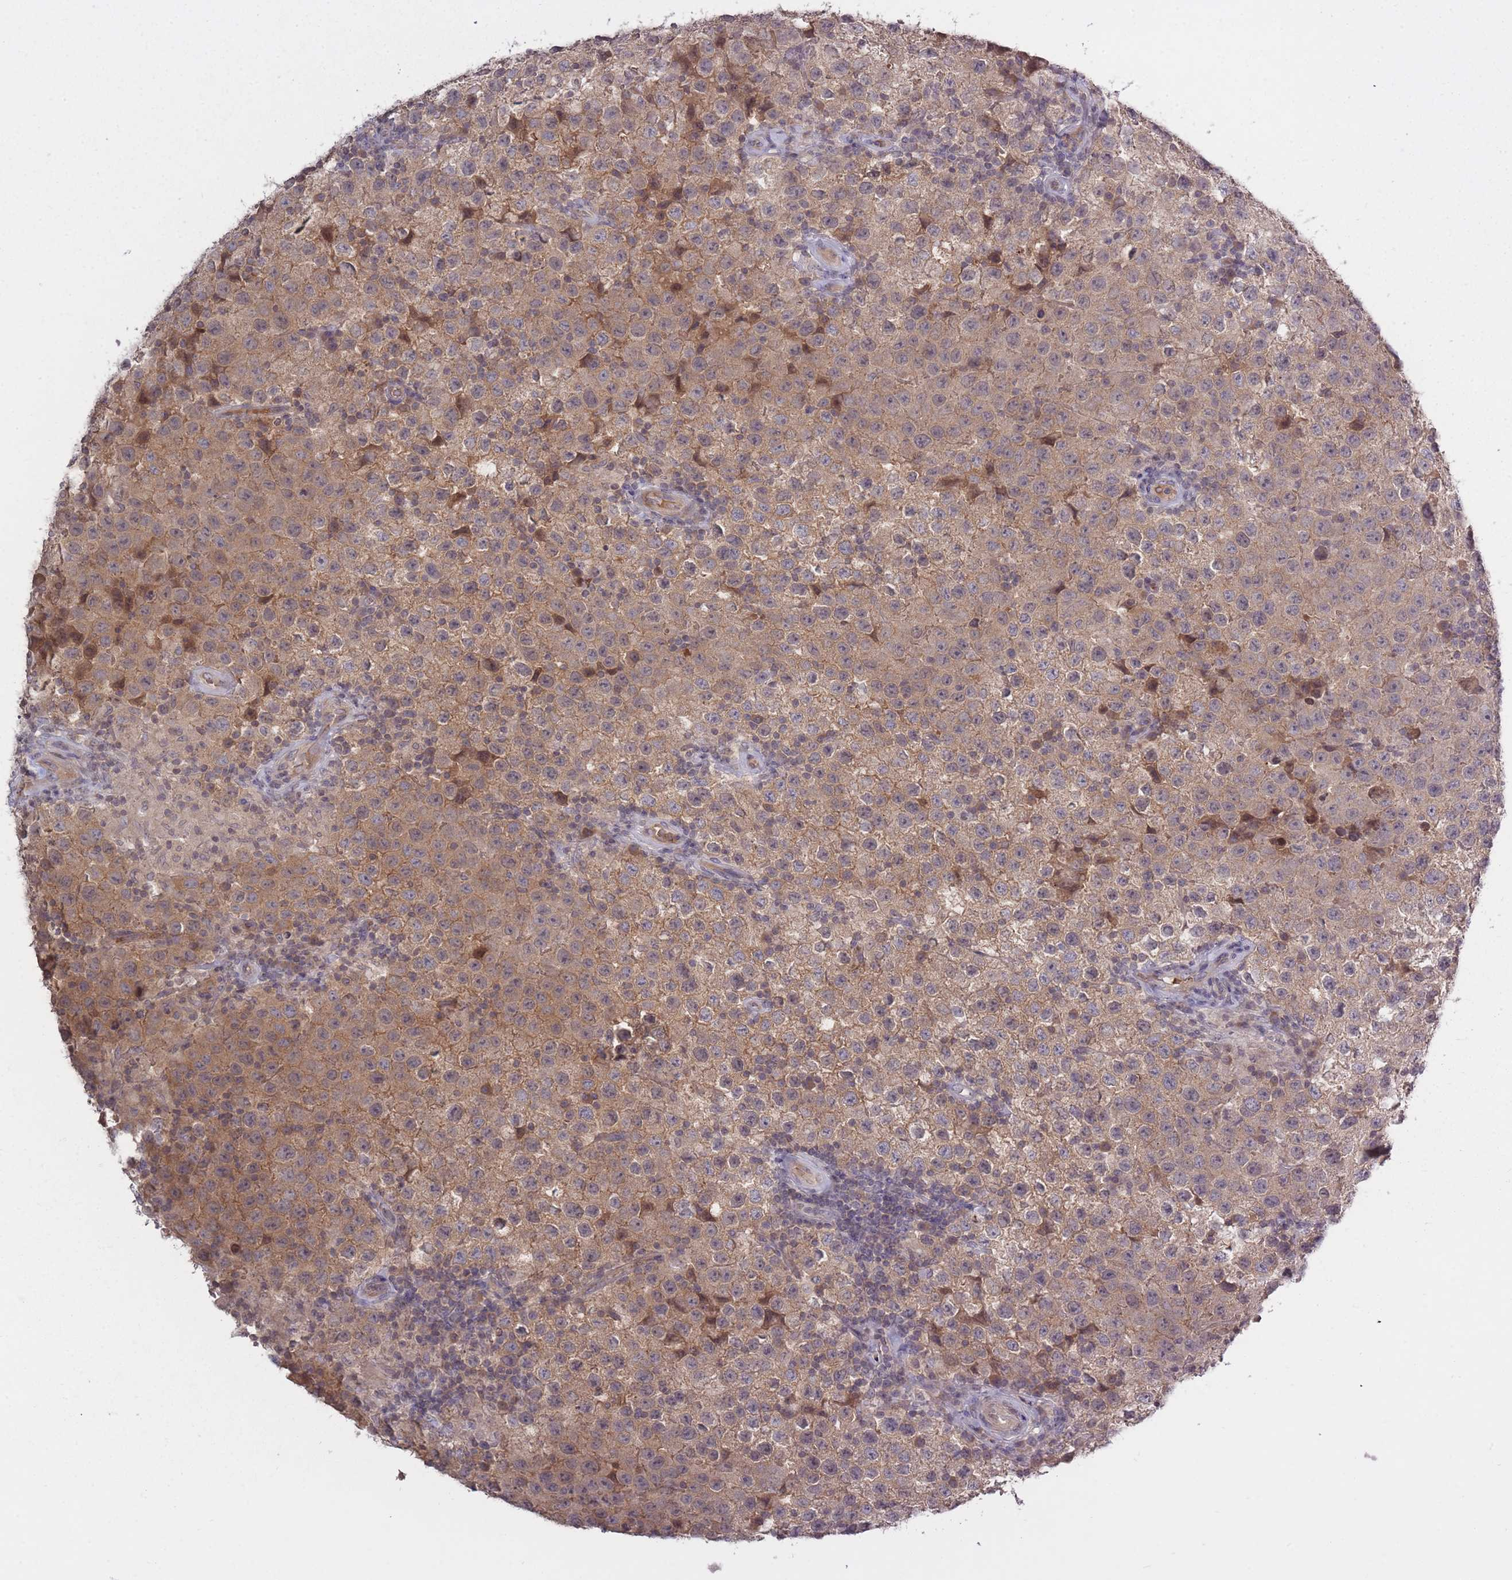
{"staining": {"intensity": "moderate", "quantity": ">75%", "location": "cytoplasmic/membranous"}, "tissue": "testis cancer", "cell_type": "Tumor cells", "image_type": "cancer", "snomed": [{"axis": "morphology", "description": "Seminoma, NOS"}, {"axis": "morphology", "description": "Carcinoma, Embryonal, NOS"}, {"axis": "topography", "description": "Testis"}], "caption": "An image showing moderate cytoplasmic/membranous staining in approximately >75% of tumor cells in embryonal carcinoma (testis), as visualized by brown immunohistochemical staining.", "gene": "ADCYAP1R1", "patient": {"sex": "male", "age": 41}}